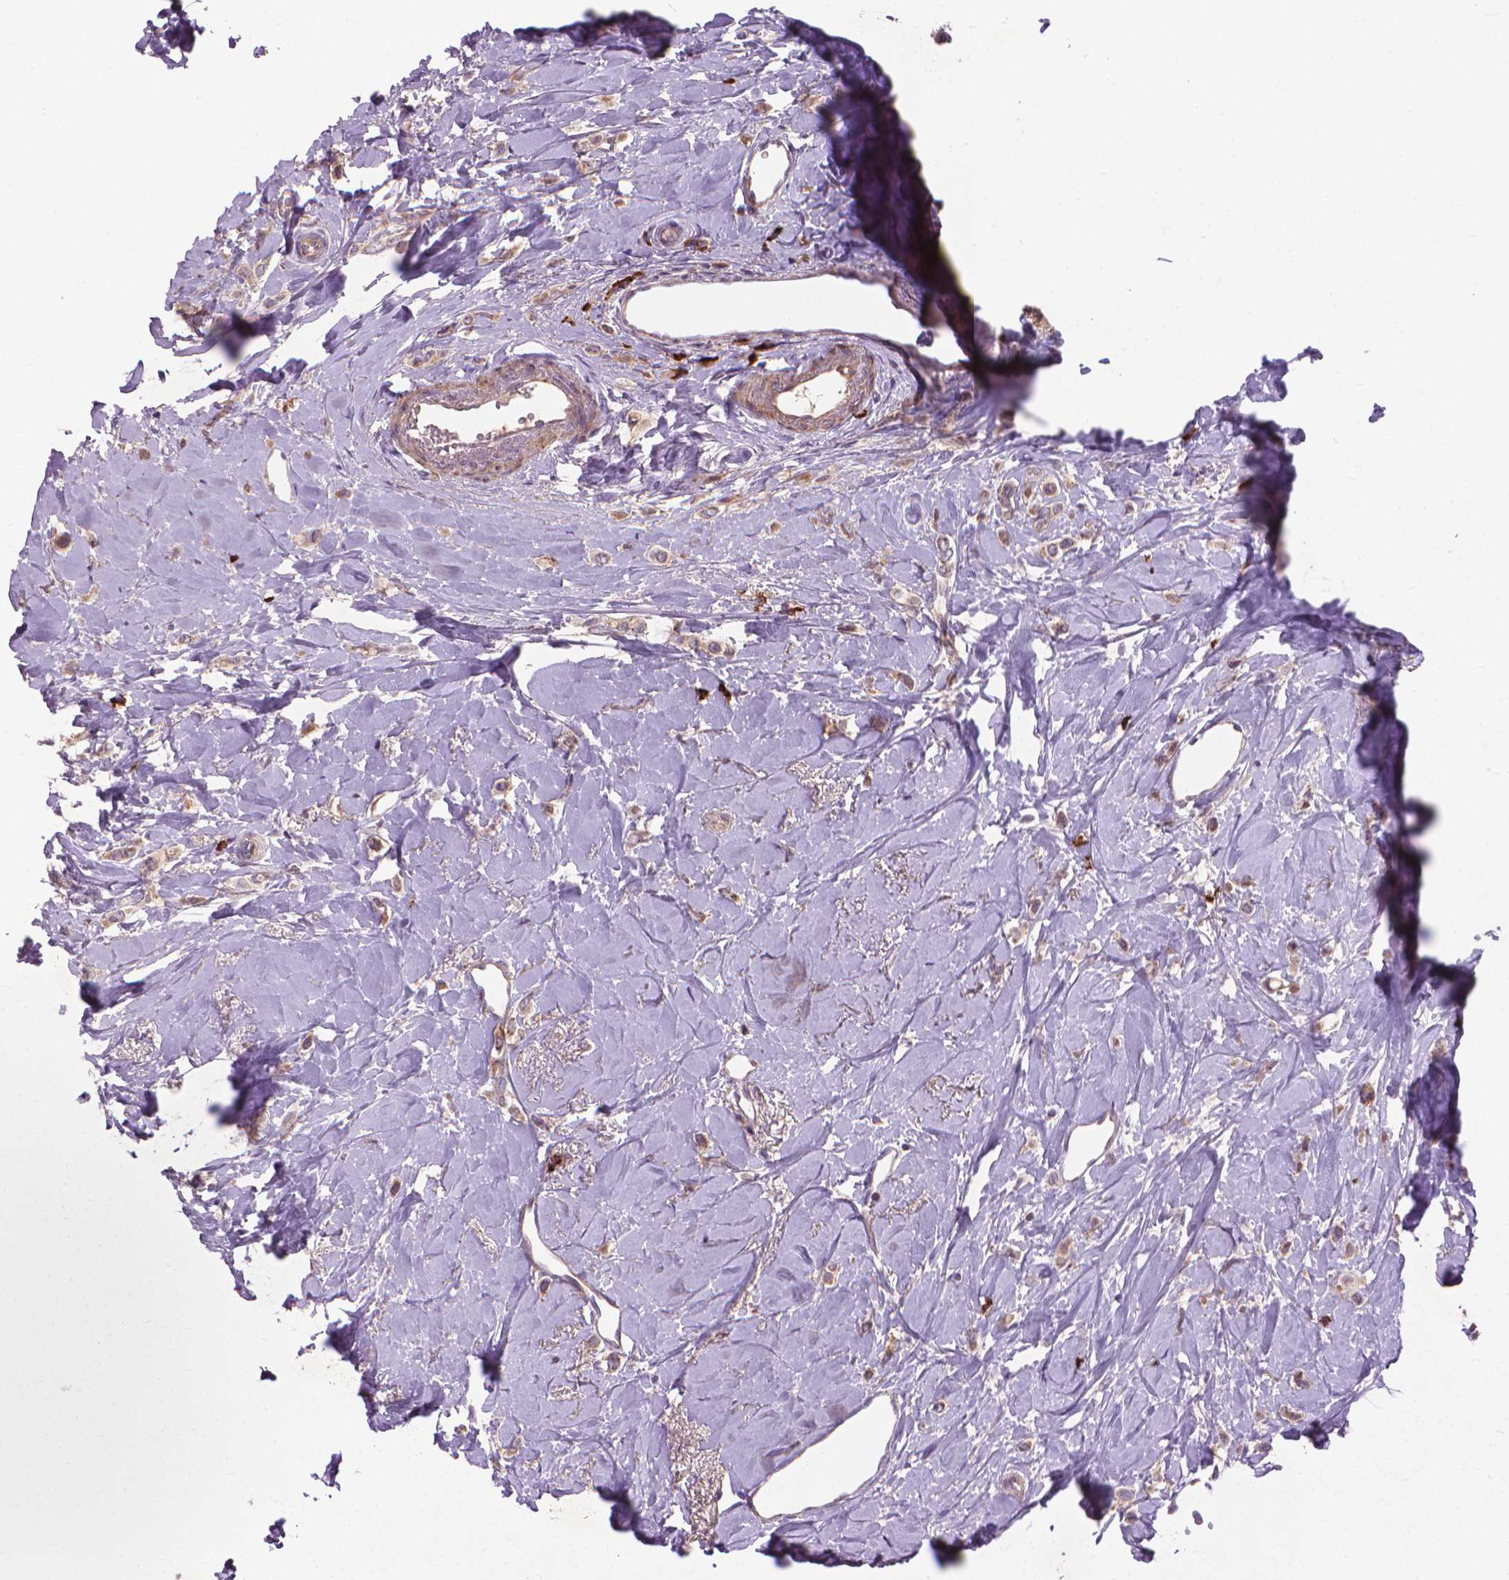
{"staining": {"intensity": "weak", "quantity": ">75%", "location": "cytoplasmic/membranous"}, "tissue": "breast cancer", "cell_type": "Tumor cells", "image_type": "cancer", "snomed": [{"axis": "morphology", "description": "Lobular carcinoma"}, {"axis": "topography", "description": "Breast"}], "caption": "Human breast cancer stained with a protein marker demonstrates weak staining in tumor cells.", "gene": "MYH14", "patient": {"sex": "female", "age": 66}}